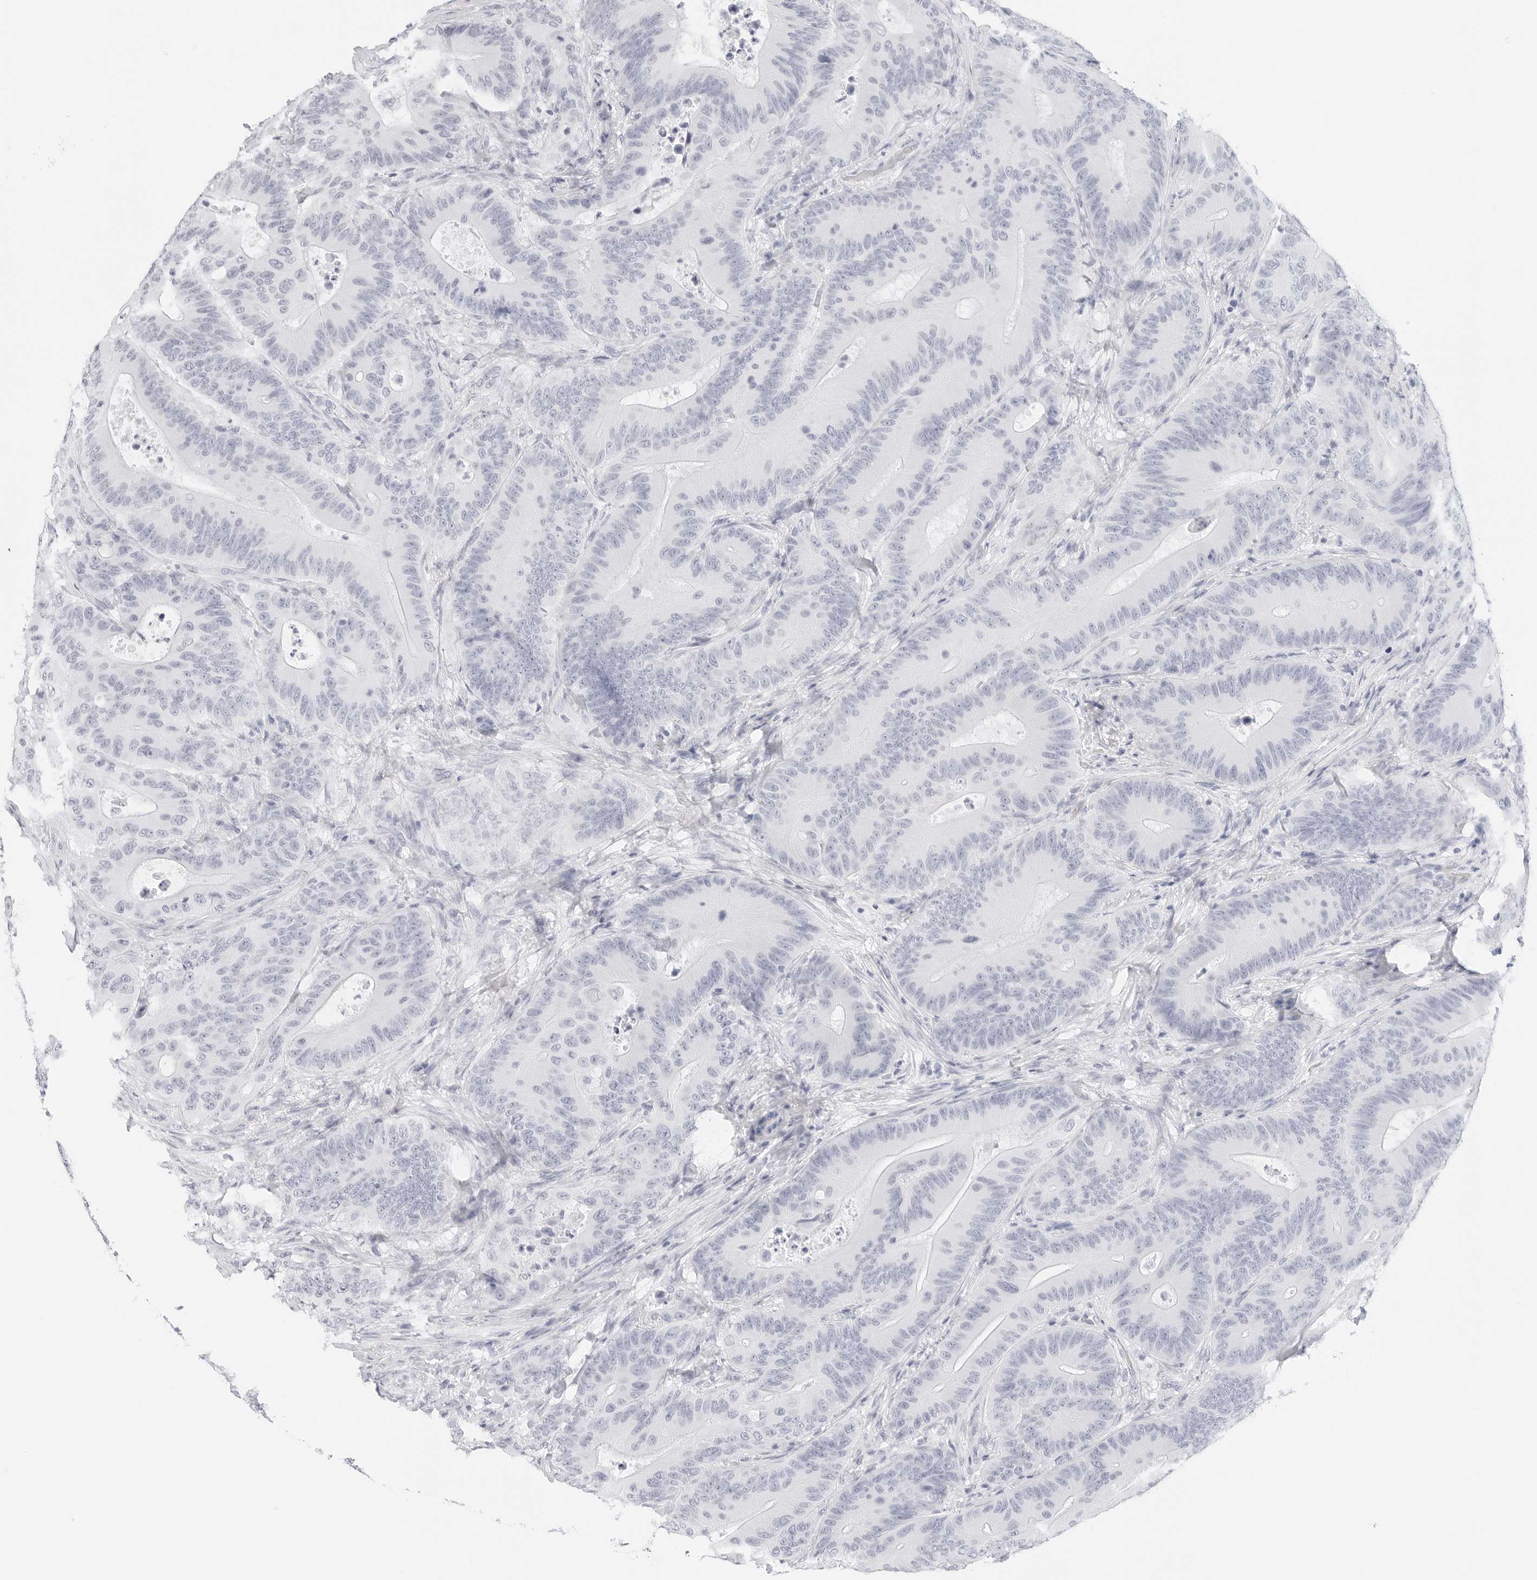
{"staining": {"intensity": "negative", "quantity": "none", "location": "none"}, "tissue": "colorectal cancer", "cell_type": "Tumor cells", "image_type": "cancer", "snomed": [{"axis": "morphology", "description": "Adenocarcinoma, NOS"}, {"axis": "topography", "description": "Colon"}], "caption": "A high-resolution micrograph shows immunohistochemistry staining of adenocarcinoma (colorectal), which demonstrates no significant staining in tumor cells.", "gene": "TFF2", "patient": {"sex": "male", "age": 83}}